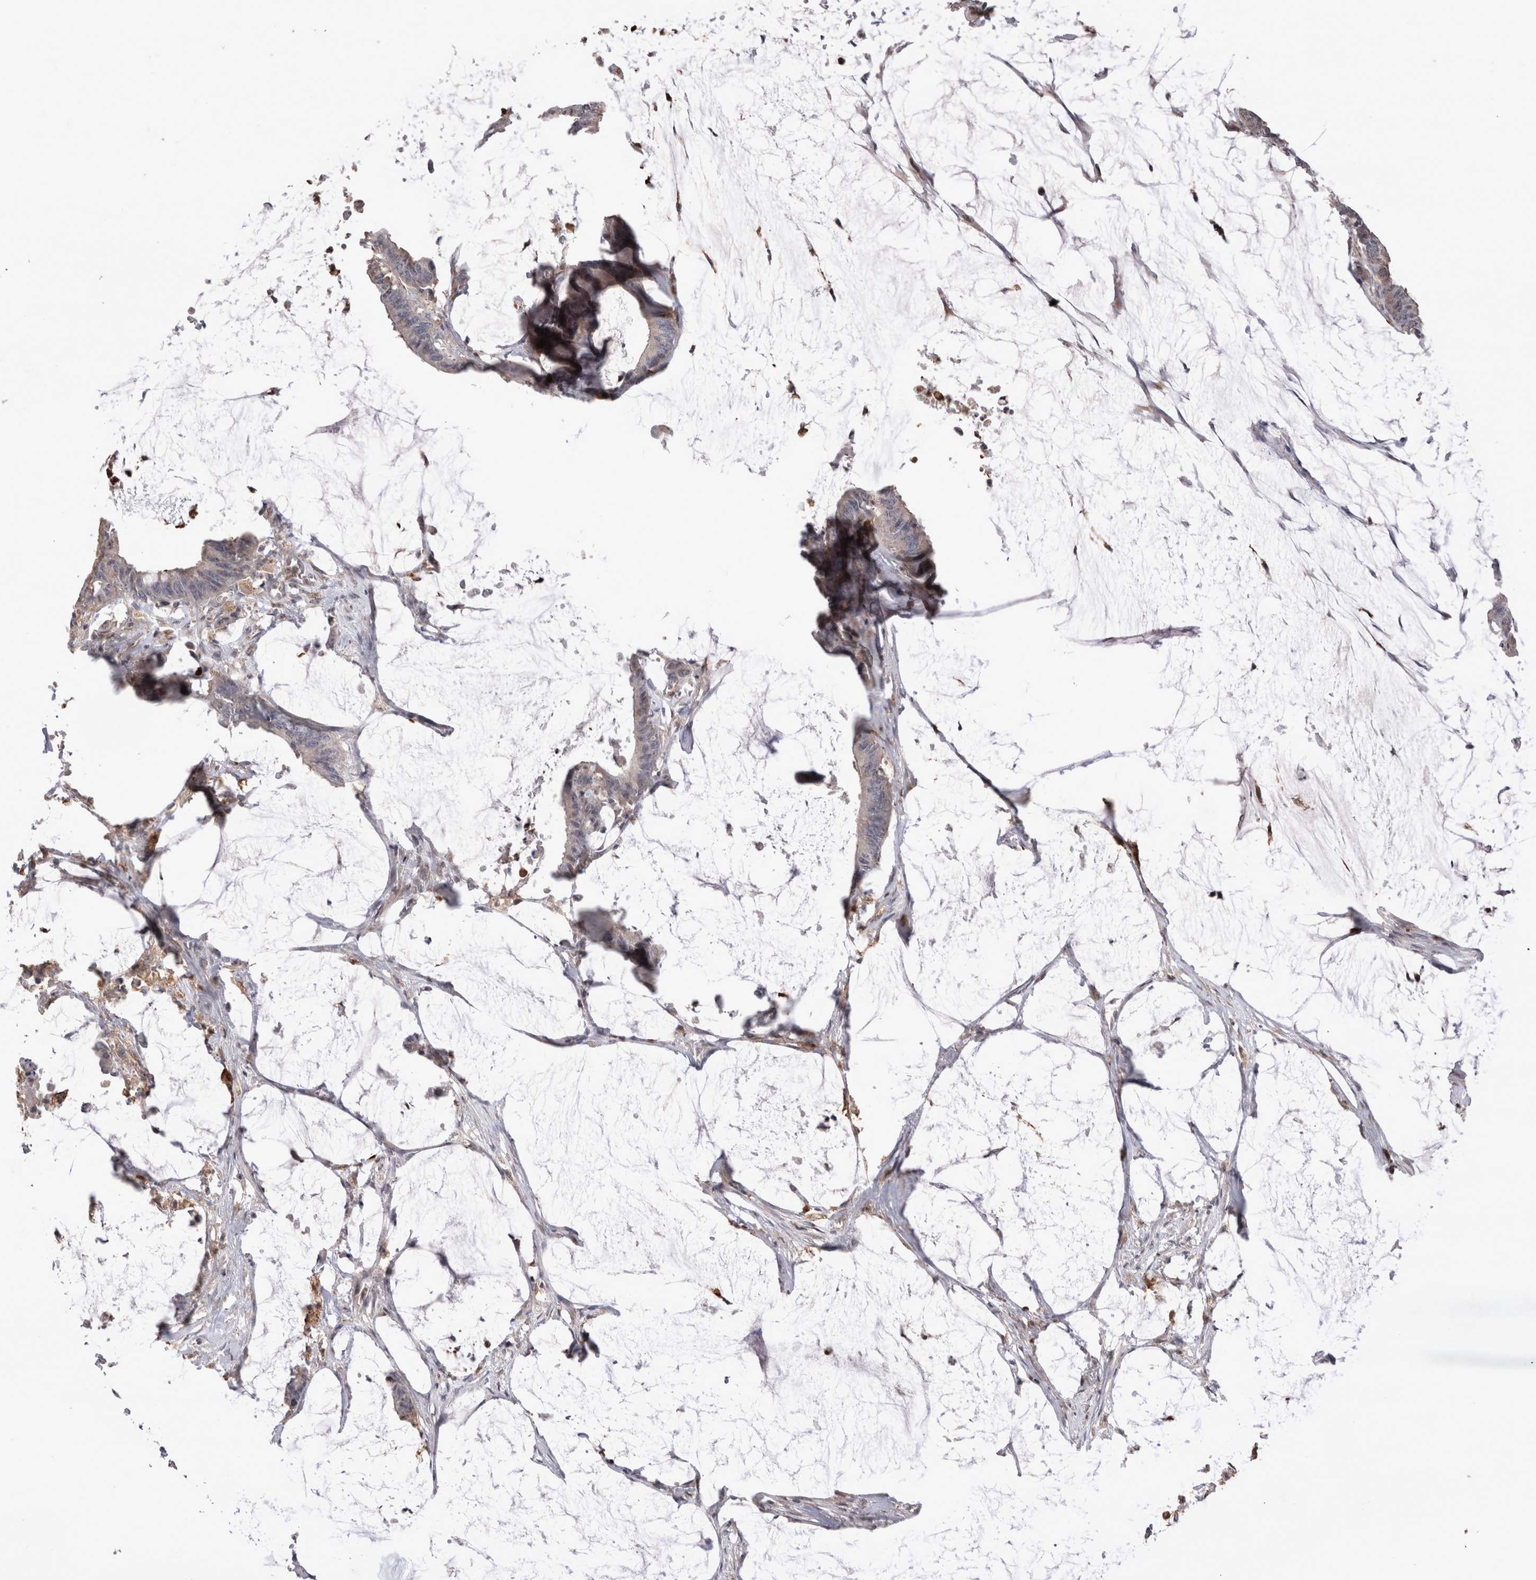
{"staining": {"intensity": "weak", "quantity": "<25%", "location": "cytoplasmic/membranous"}, "tissue": "colorectal cancer", "cell_type": "Tumor cells", "image_type": "cancer", "snomed": [{"axis": "morphology", "description": "Adenocarcinoma, NOS"}, {"axis": "topography", "description": "Rectum"}], "caption": "Colorectal cancer (adenocarcinoma) was stained to show a protein in brown. There is no significant staining in tumor cells. (DAB (3,3'-diaminobenzidine) IHC with hematoxylin counter stain).", "gene": "STK11", "patient": {"sex": "female", "age": 66}}